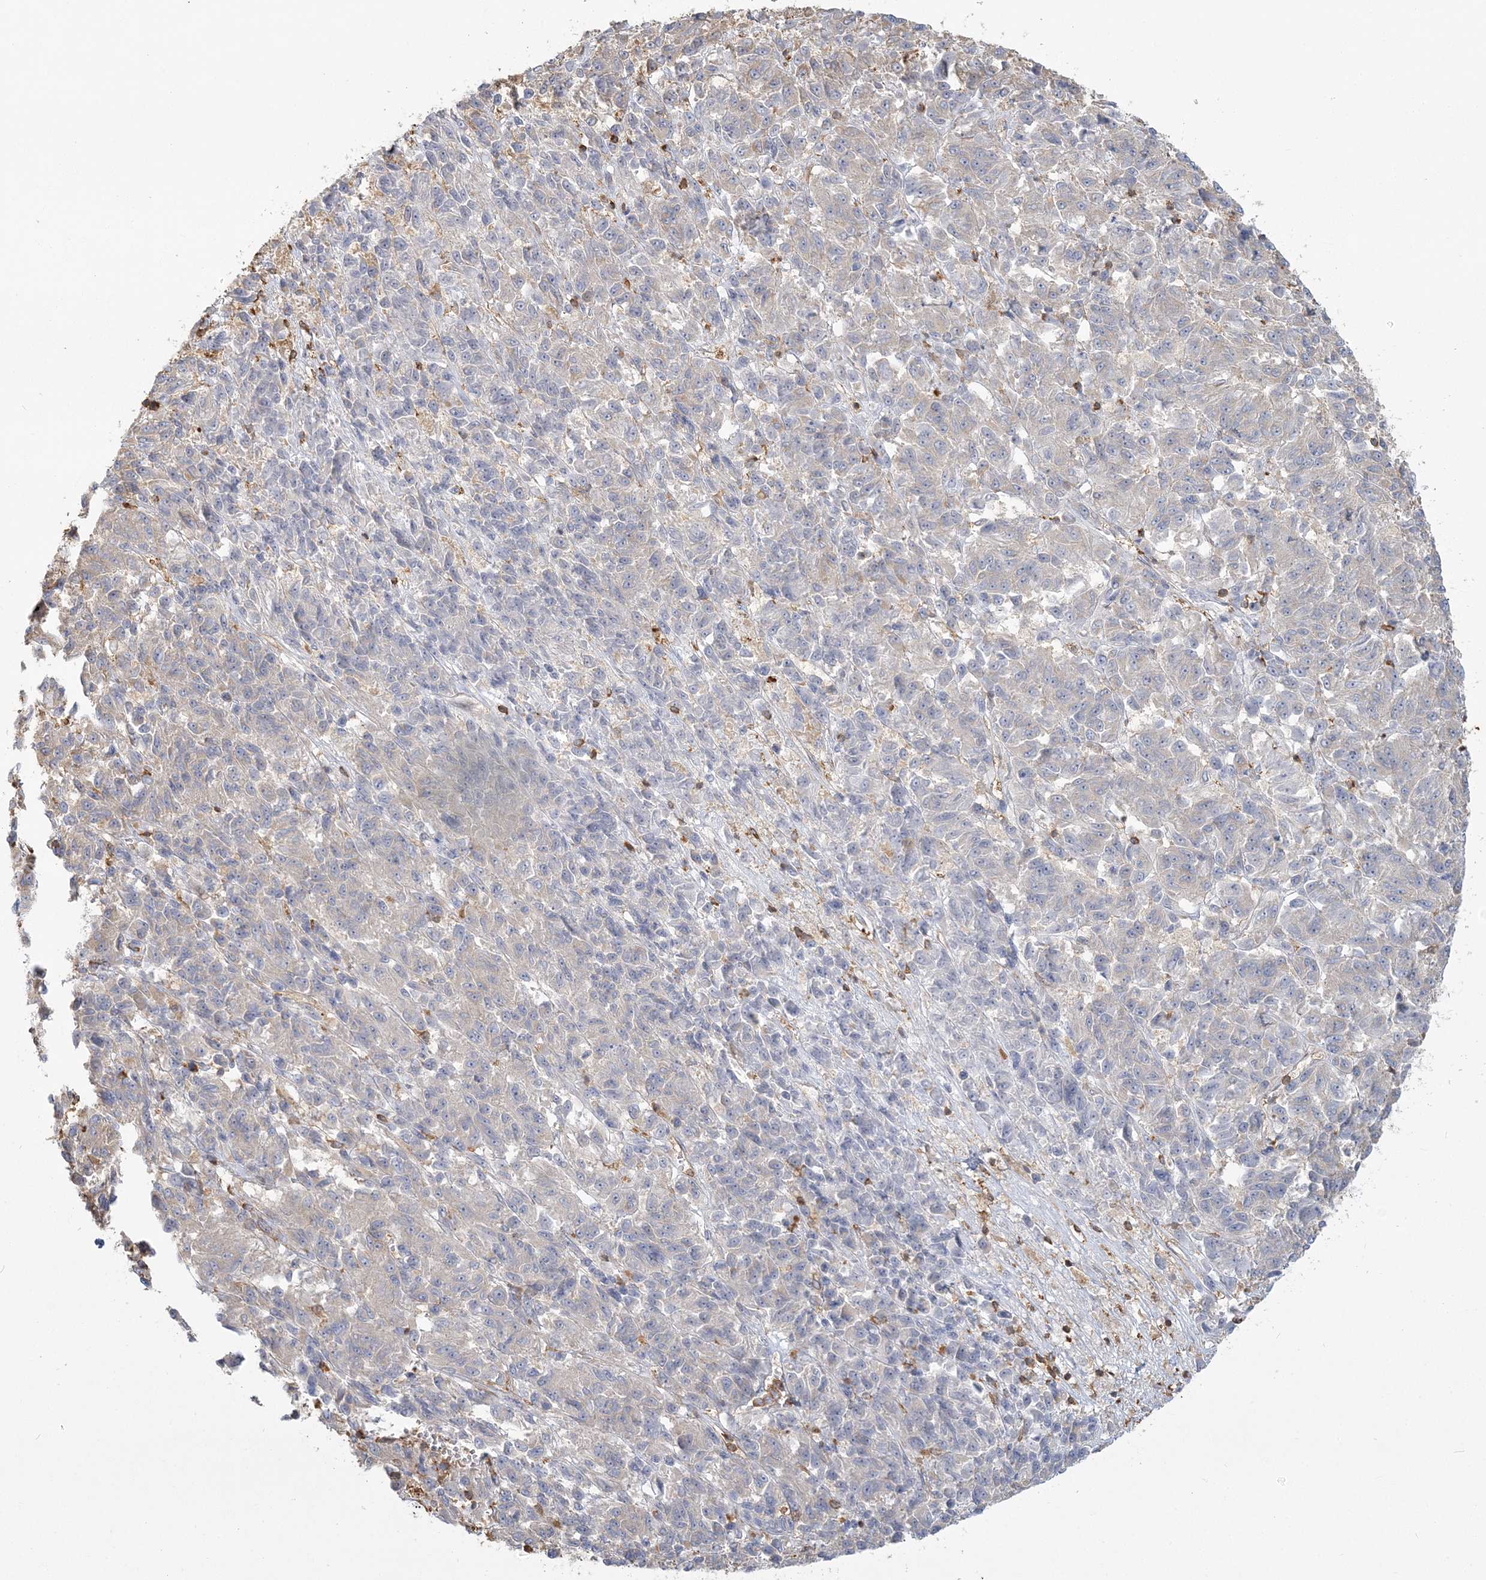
{"staining": {"intensity": "negative", "quantity": "none", "location": "none"}, "tissue": "melanoma", "cell_type": "Tumor cells", "image_type": "cancer", "snomed": [{"axis": "morphology", "description": "Malignant melanoma, Metastatic site"}, {"axis": "topography", "description": "Lung"}], "caption": "The histopathology image reveals no significant staining in tumor cells of melanoma.", "gene": "ANKS1A", "patient": {"sex": "male", "age": 64}}